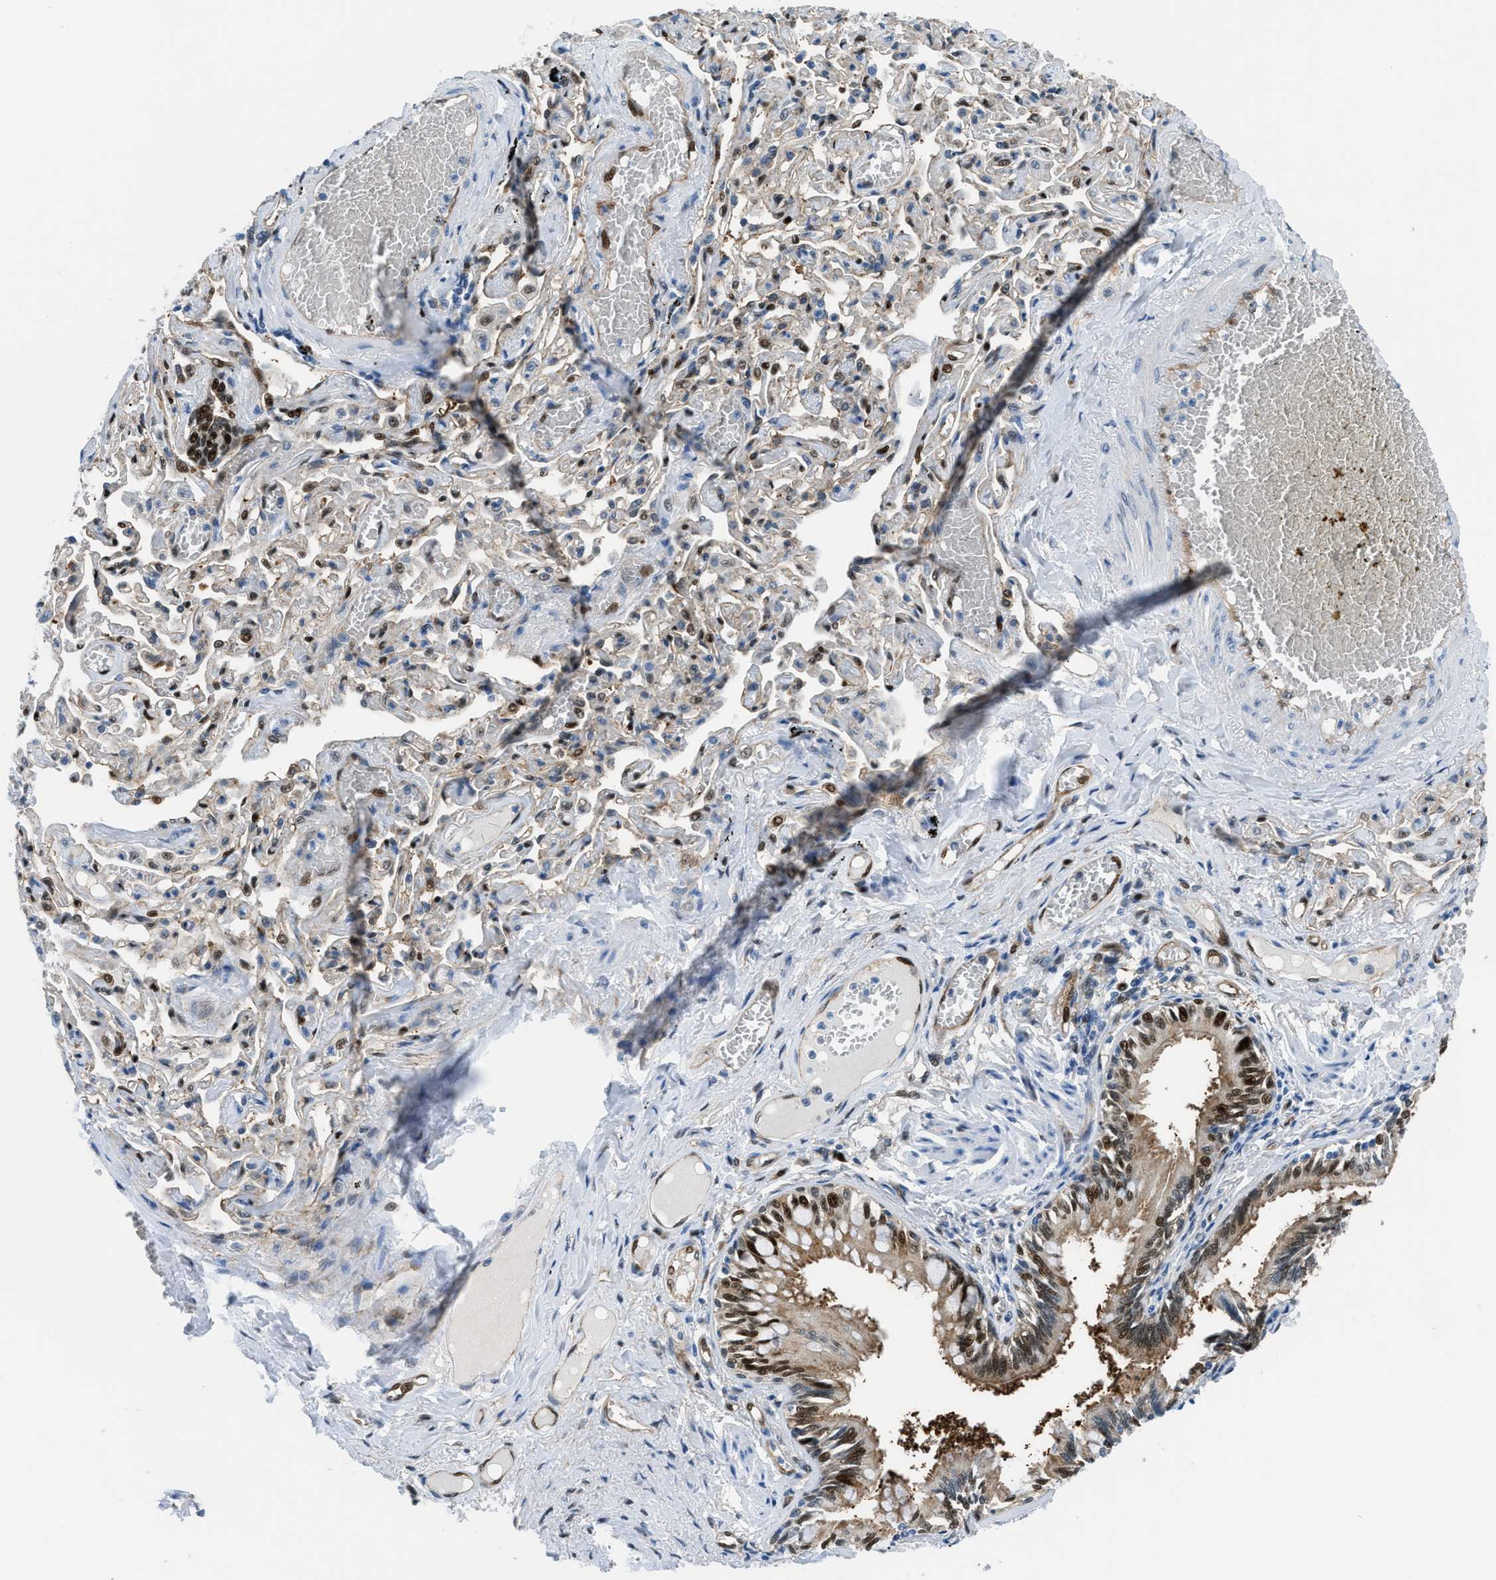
{"staining": {"intensity": "strong", "quantity": "25%-75%", "location": "cytoplasmic/membranous,nuclear"}, "tissue": "bronchus", "cell_type": "Respiratory epithelial cells", "image_type": "normal", "snomed": [{"axis": "morphology", "description": "Normal tissue, NOS"}, {"axis": "morphology", "description": "Inflammation, NOS"}, {"axis": "topography", "description": "Cartilage tissue"}, {"axis": "topography", "description": "Lung"}], "caption": "Unremarkable bronchus displays strong cytoplasmic/membranous,nuclear positivity in approximately 25%-75% of respiratory epithelial cells The staining was performed using DAB (3,3'-diaminobenzidine), with brown indicating positive protein expression. Nuclei are stained blue with hematoxylin..", "gene": "YWHAE", "patient": {"sex": "male", "age": 71}}